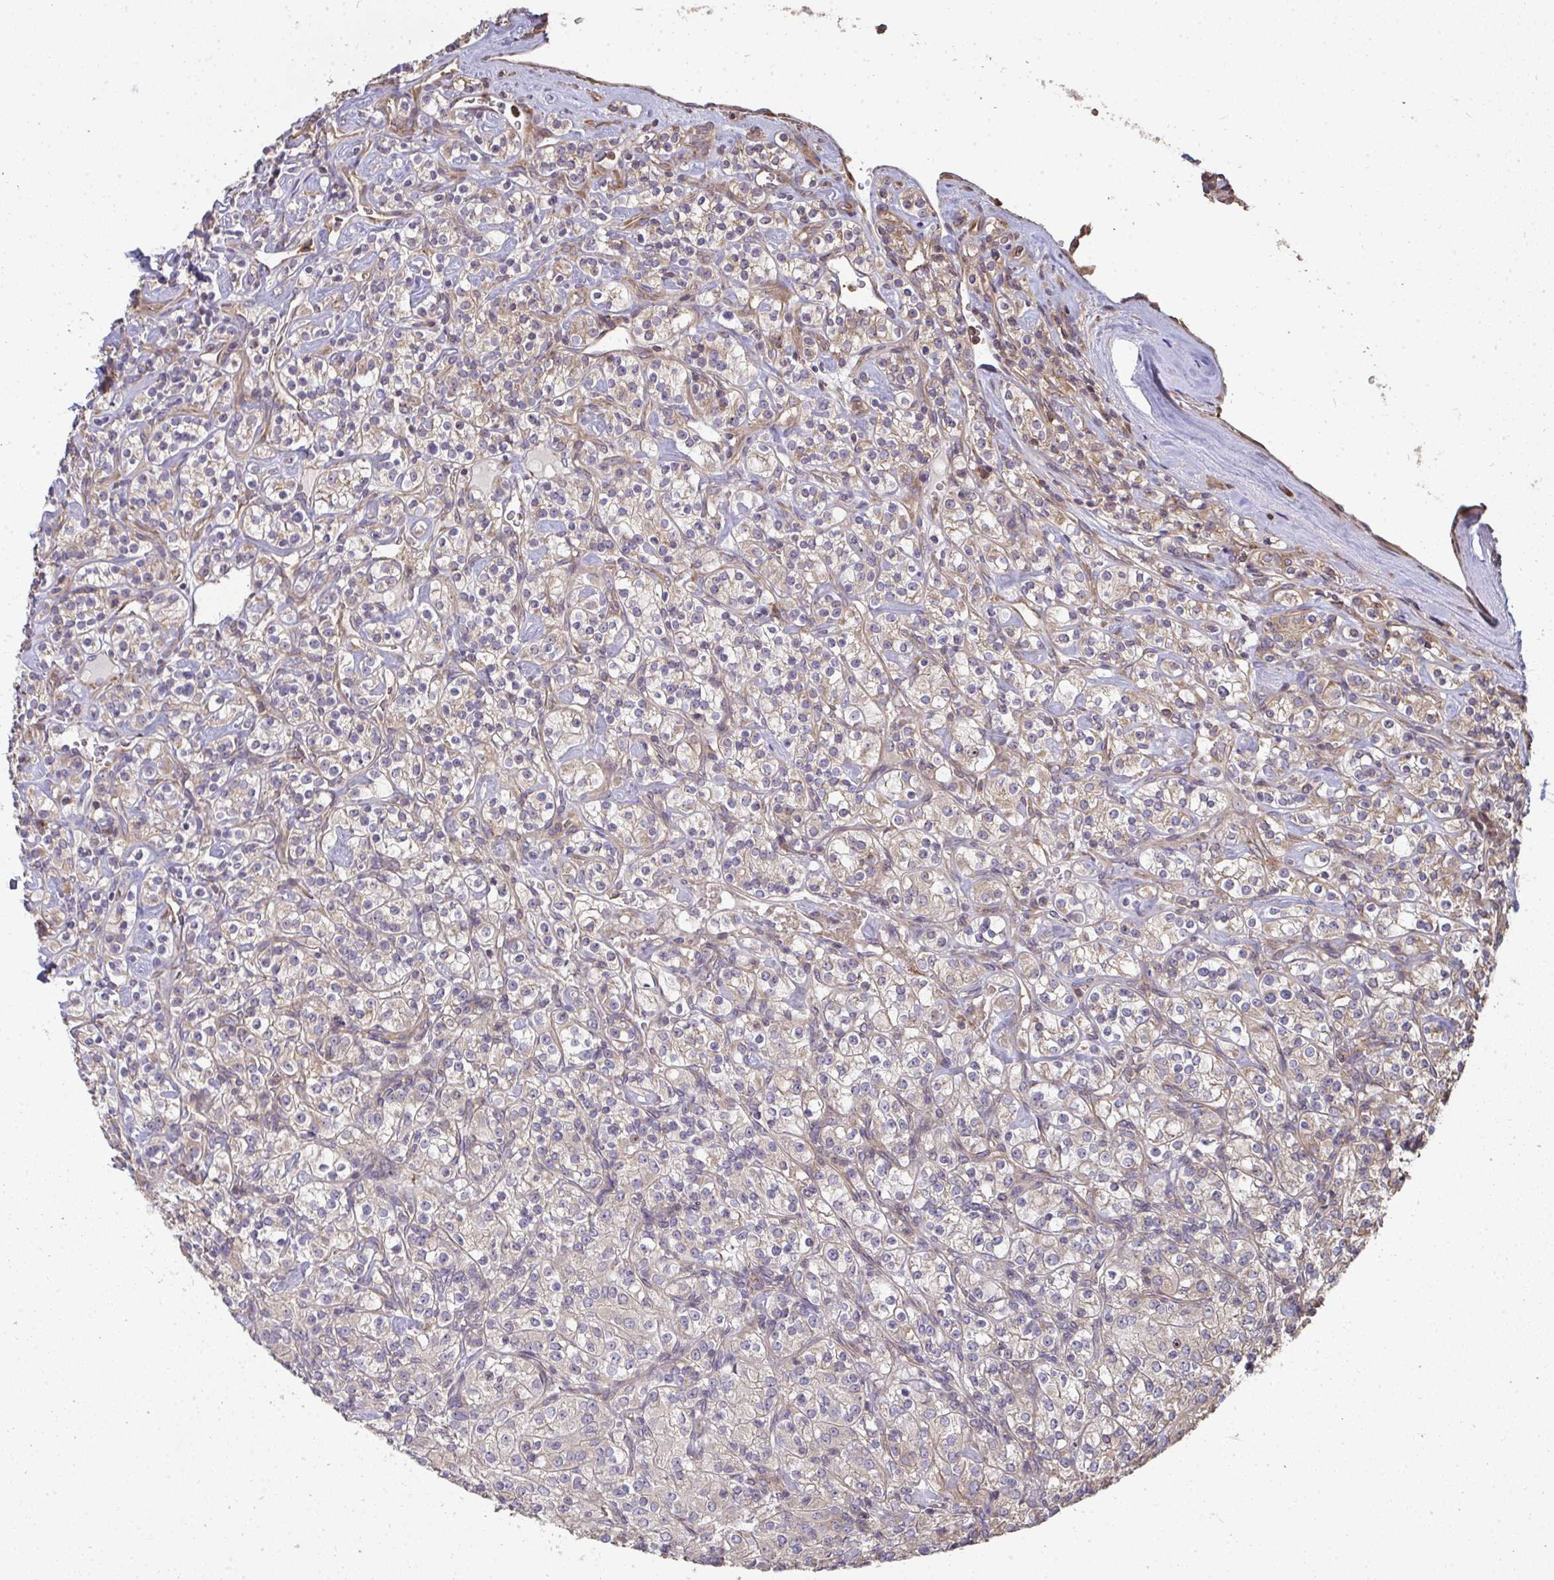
{"staining": {"intensity": "weak", "quantity": "25%-75%", "location": "cytoplasmic/membranous"}, "tissue": "renal cancer", "cell_type": "Tumor cells", "image_type": "cancer", "snomed": [{"axis": "morphology", "description": "Adenocarcinoma, NOS"}, {"axis": "topography", "description": "Kidney"}], "caption": "Weak cytoplasmic/membranous staining is identified in approximately 25%-75% of tumor cells in renal cancer.", "gene": "ZFYVE28", "patient": {"sex": "male", "age": 77}}